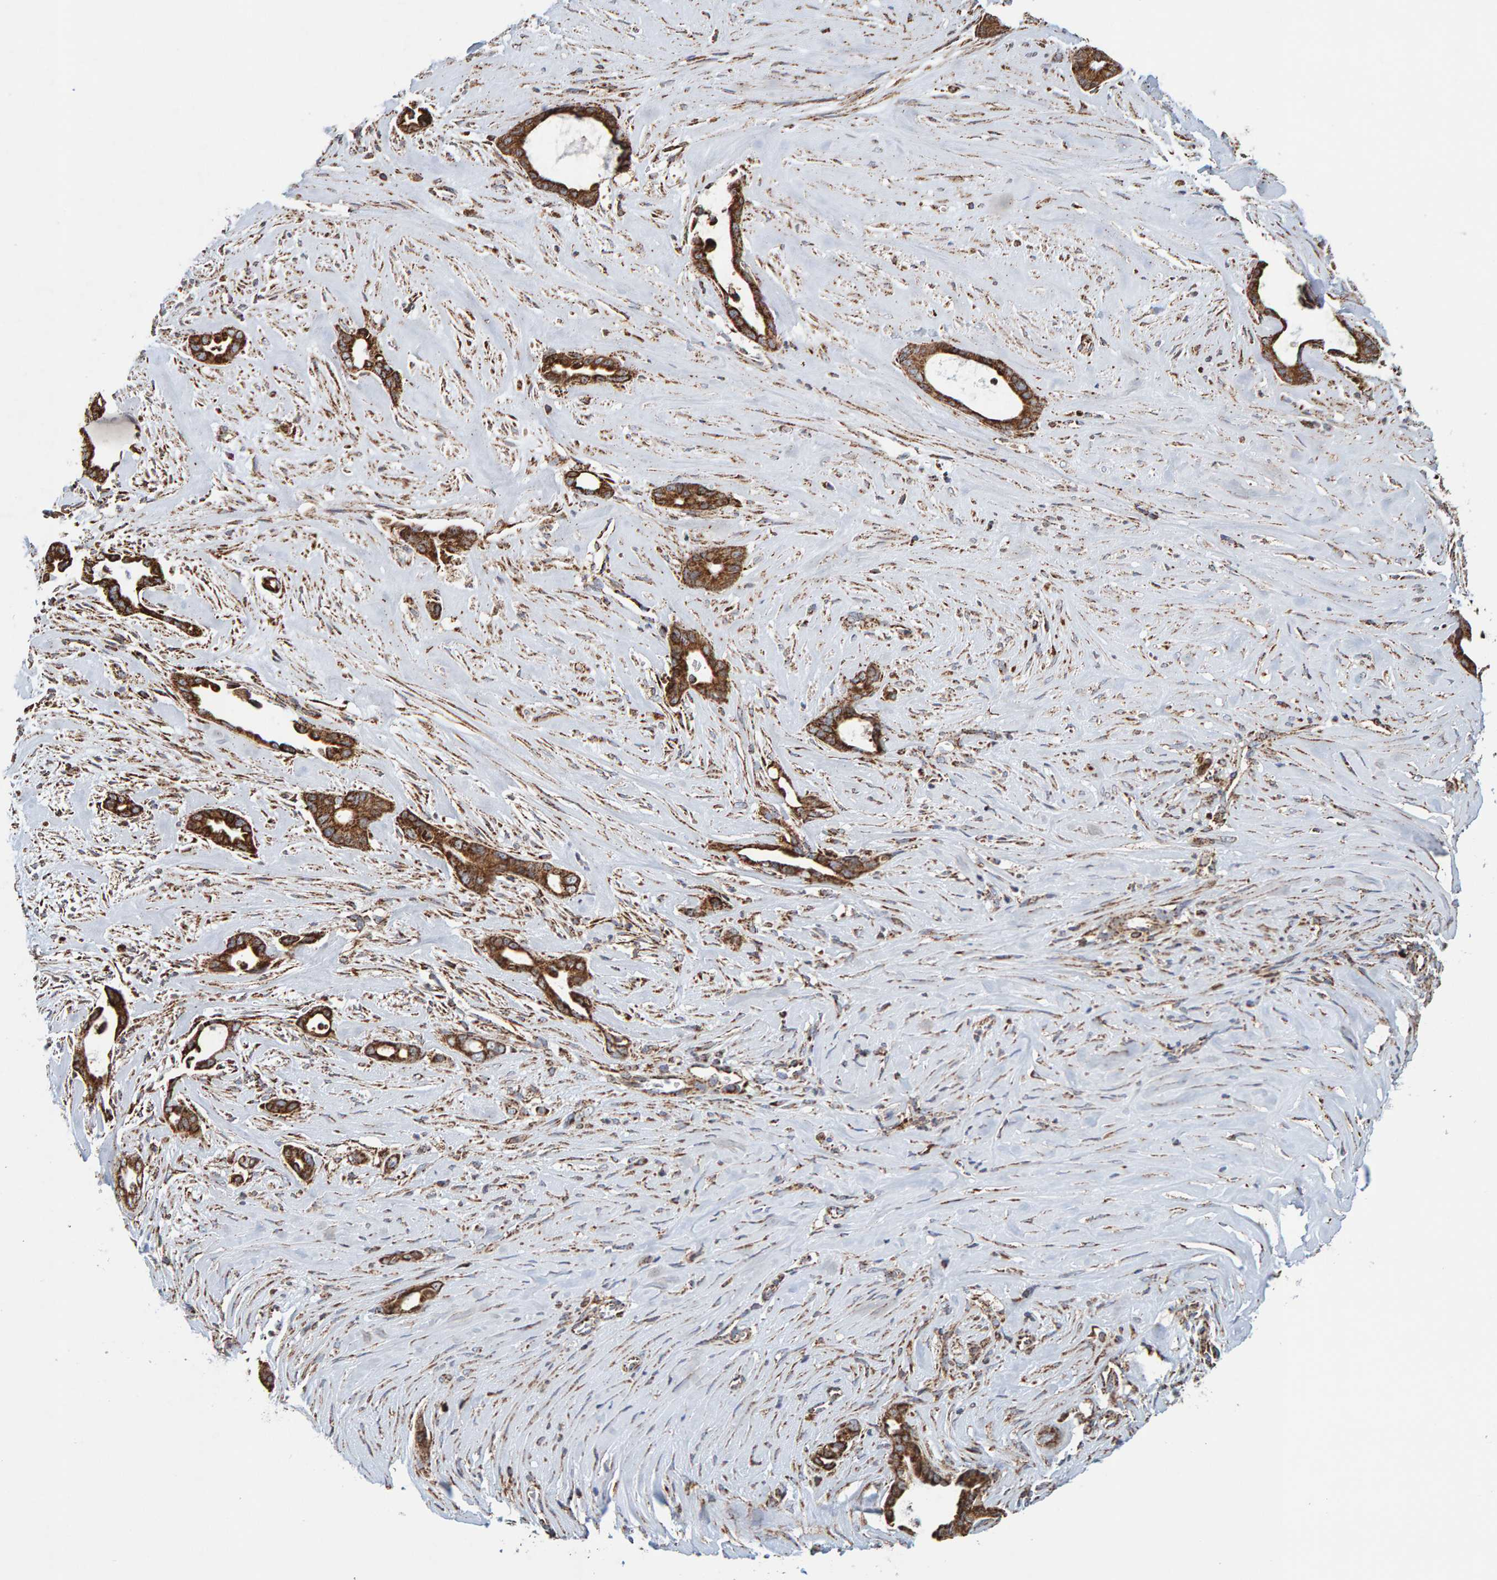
{"staining": {"intensity": "moderate", "quantity": ">75%", "location": "cytoplasmic/membranous"}, "tissue": "liver cancer", "cell_type": "Tumor cells", "image_type": "cancer", "snomed": [{"axis": "morphology", "description": "Cholangiocarcinoma"}, {"axis": "topography", "description": "Liver"}], "caption": "This is a micrograph of immunohistochemistry (IHC) staining of cholangiocarcinoma (liver), which shows moderate expression in the cytoplasmic/membranous of tumor cells.", "gene": "MRPL45", "patient": {"sex": "female", "age": 55}}